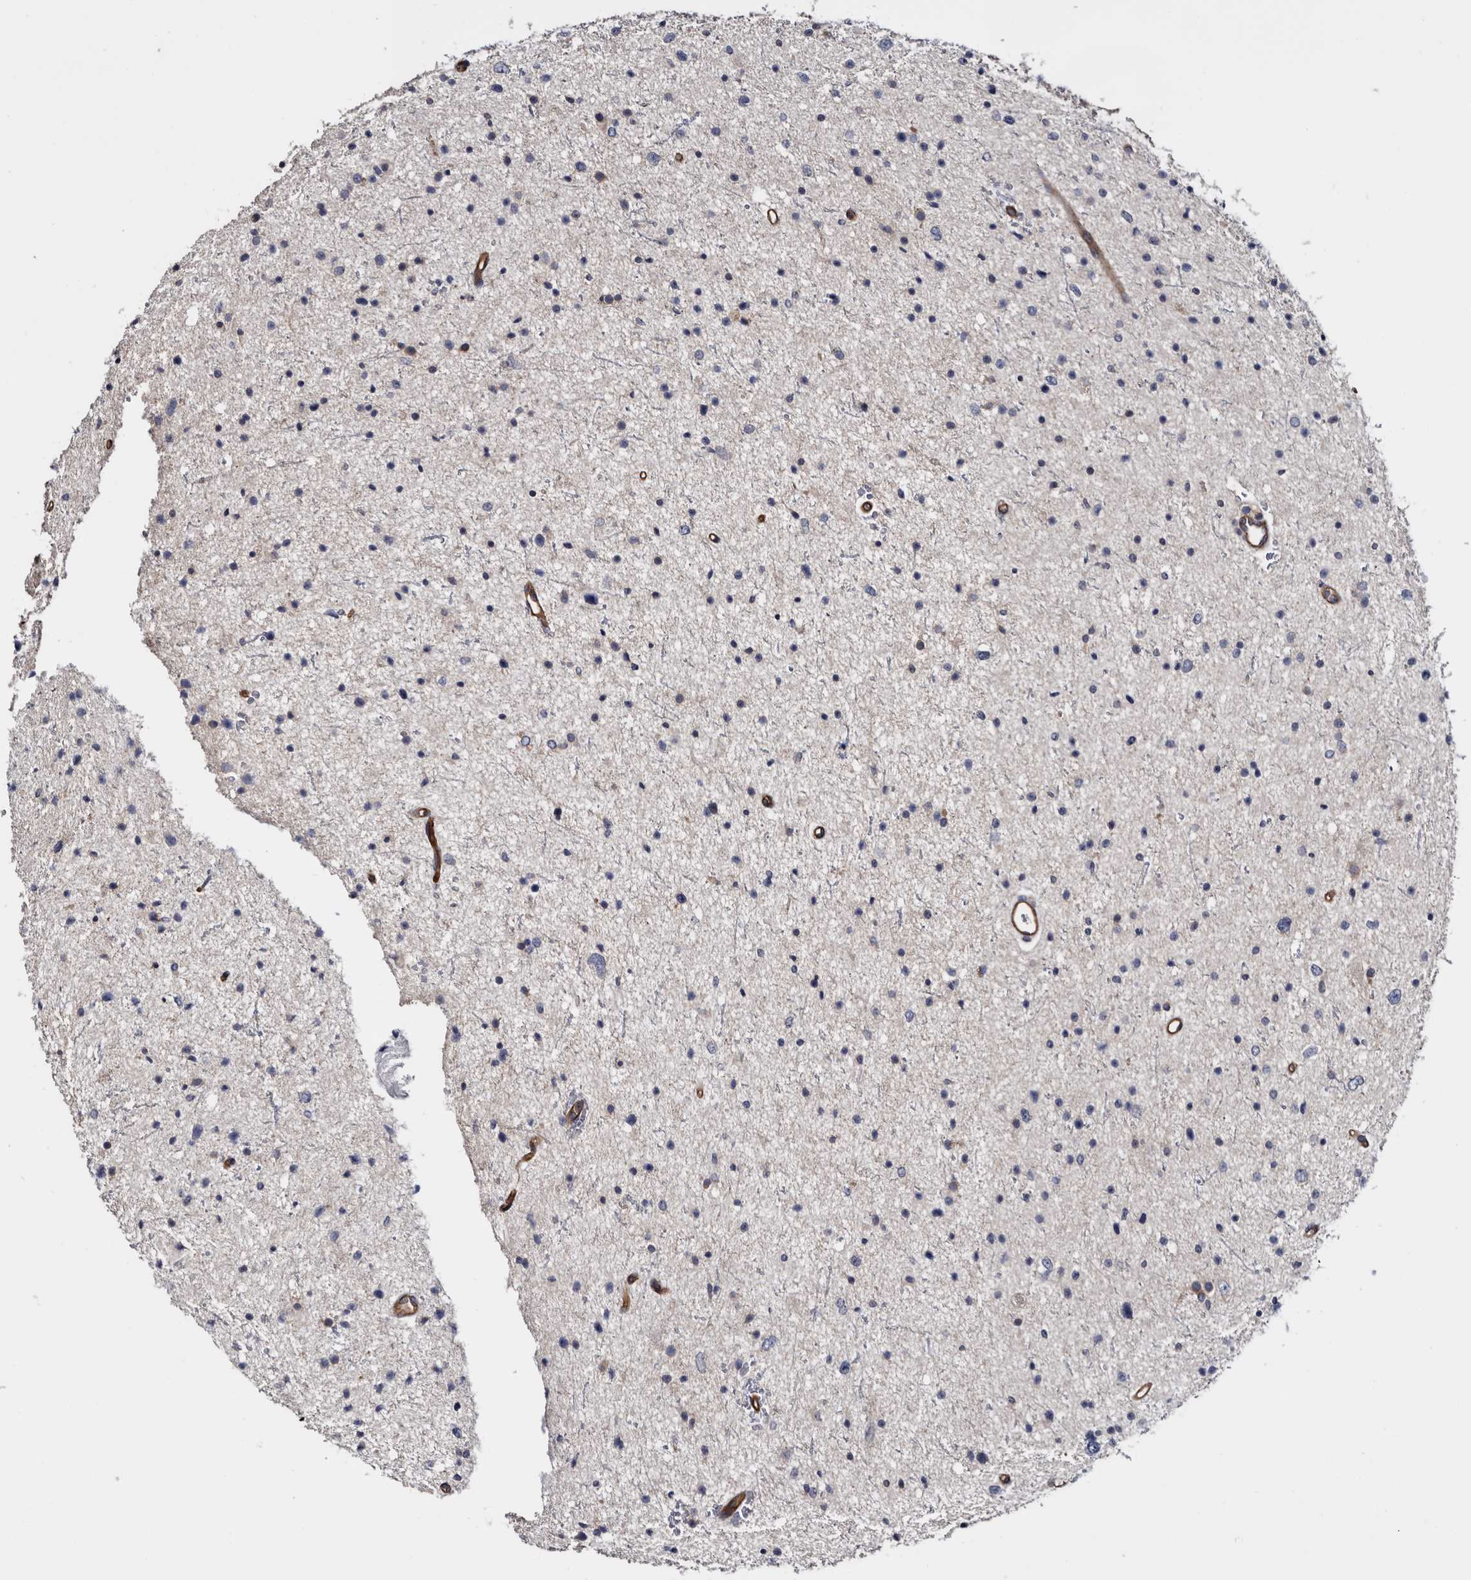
{"staining": {"intensity": "negative", "quantity": "none", "location": "none"}, "tissue": "glioma", "cell_type": "Tumor cells", "image_type": "cancer", "snomed": [{"axis": "morphology", "description": "Glioma, malignant, Low grade"}, {"axis": "topography", "description": "Brain"}], "caption": "High magnification brightfield microscopy of glioma stained with DAB (brown) and counterstained with hematoxylin (blue): tumor cells show no significant staining.", "gene": "TSPAN17", "patient": {"sex": "female", "age": 37}}